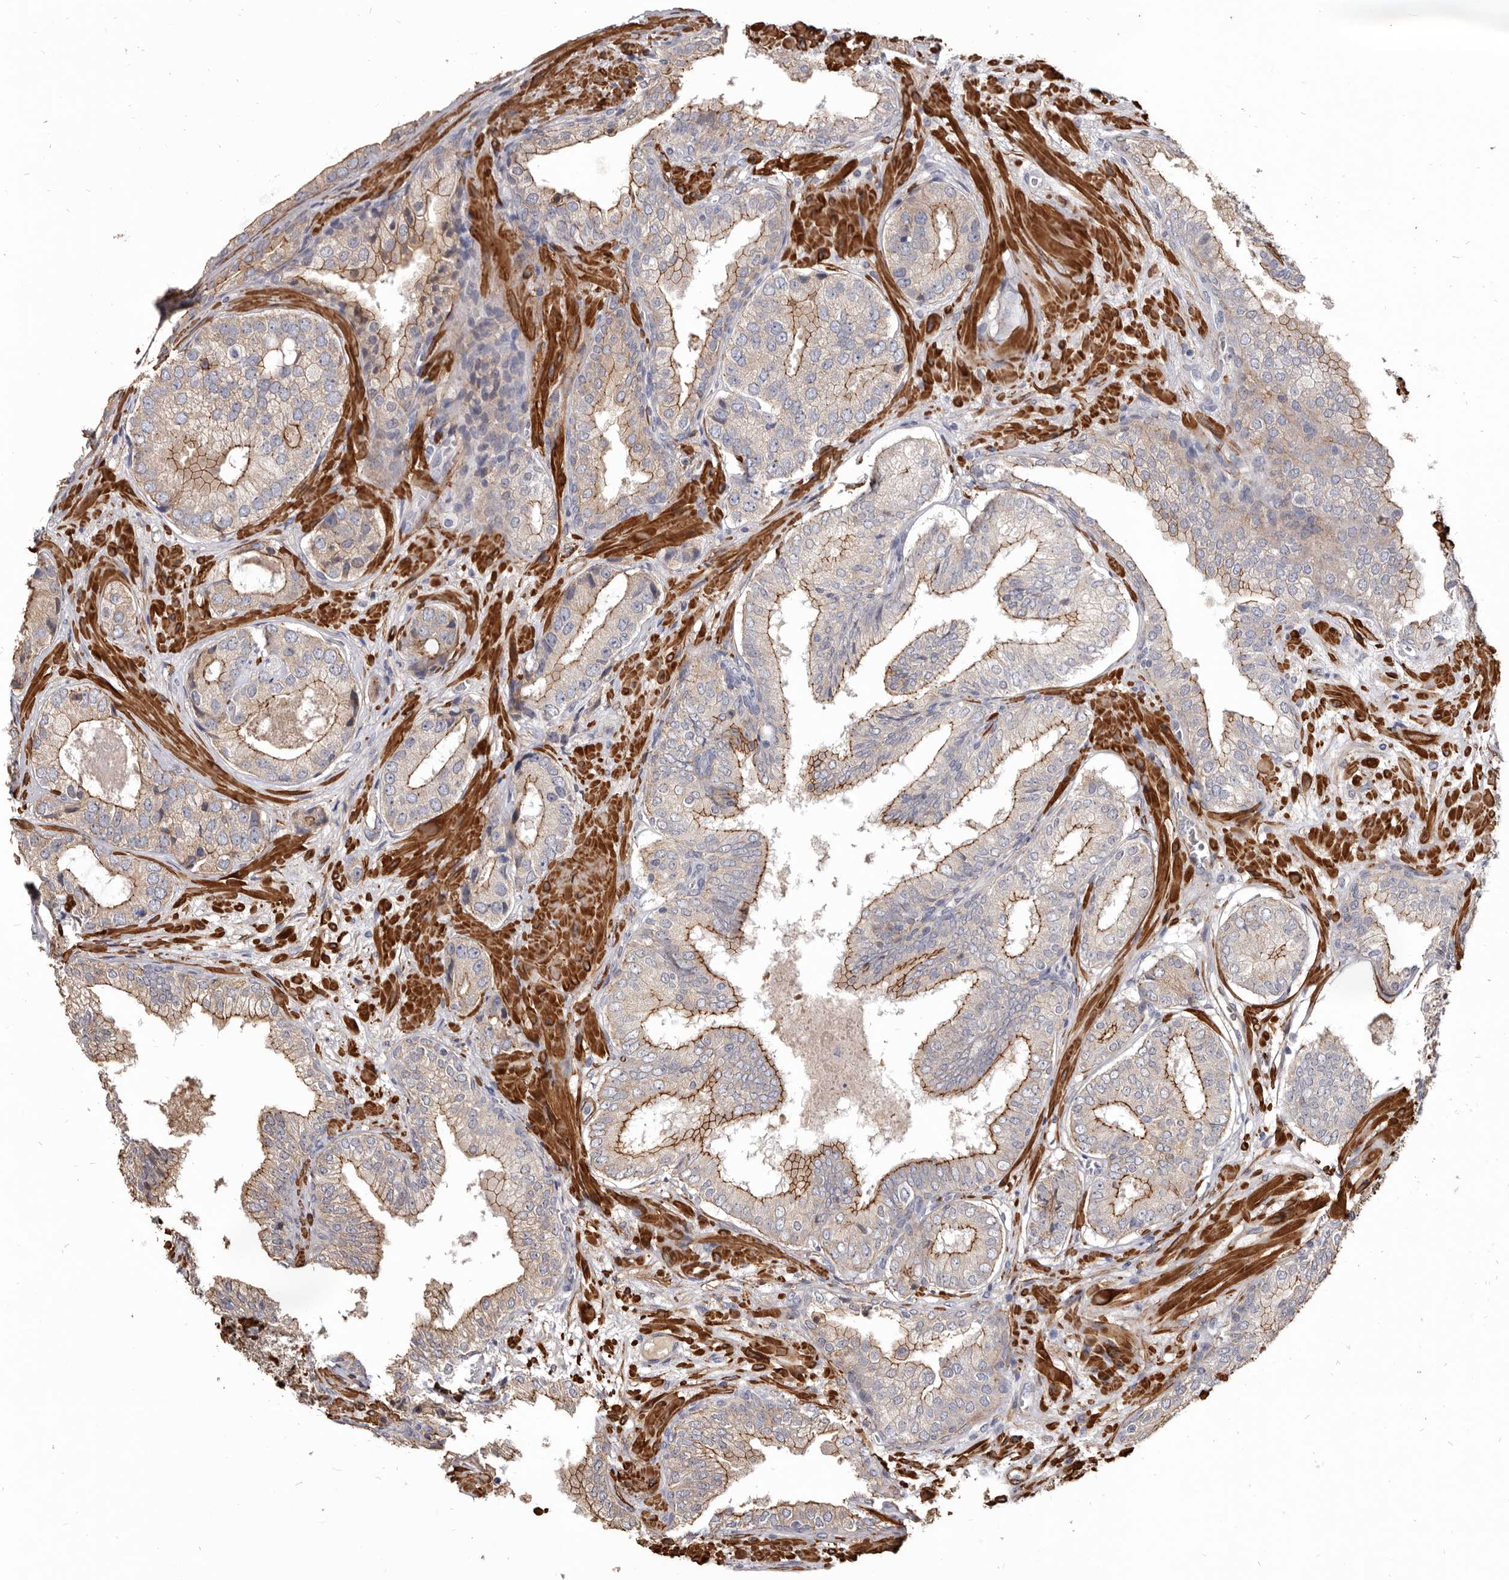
{"staining": {"intensity": "strong", "quantity": "25%-75%", "location": "cytoplasmic/membranous"}, "tissue": "prostate cancer", "cell_type": "Tumor cells", "image_type": "cancer", "snomed": [{"axis": "morphology", "description": "Normal tissue, NOS"}, {"axis": "morphology", "description": "Adenocarcinoma, High grade"}, {"axis": "topography", "description": "Prostate"}, {"axis": "topography", "description": "Peripheral nerve tissue"}], "caption": "Protein staining of prostate cancer tissue reveals strong cytoplasmic/membranous expression in approximately 25%-75% of tumor cells.", "gene": "CGN", "patient": {"sex": "male", "age": 59}}